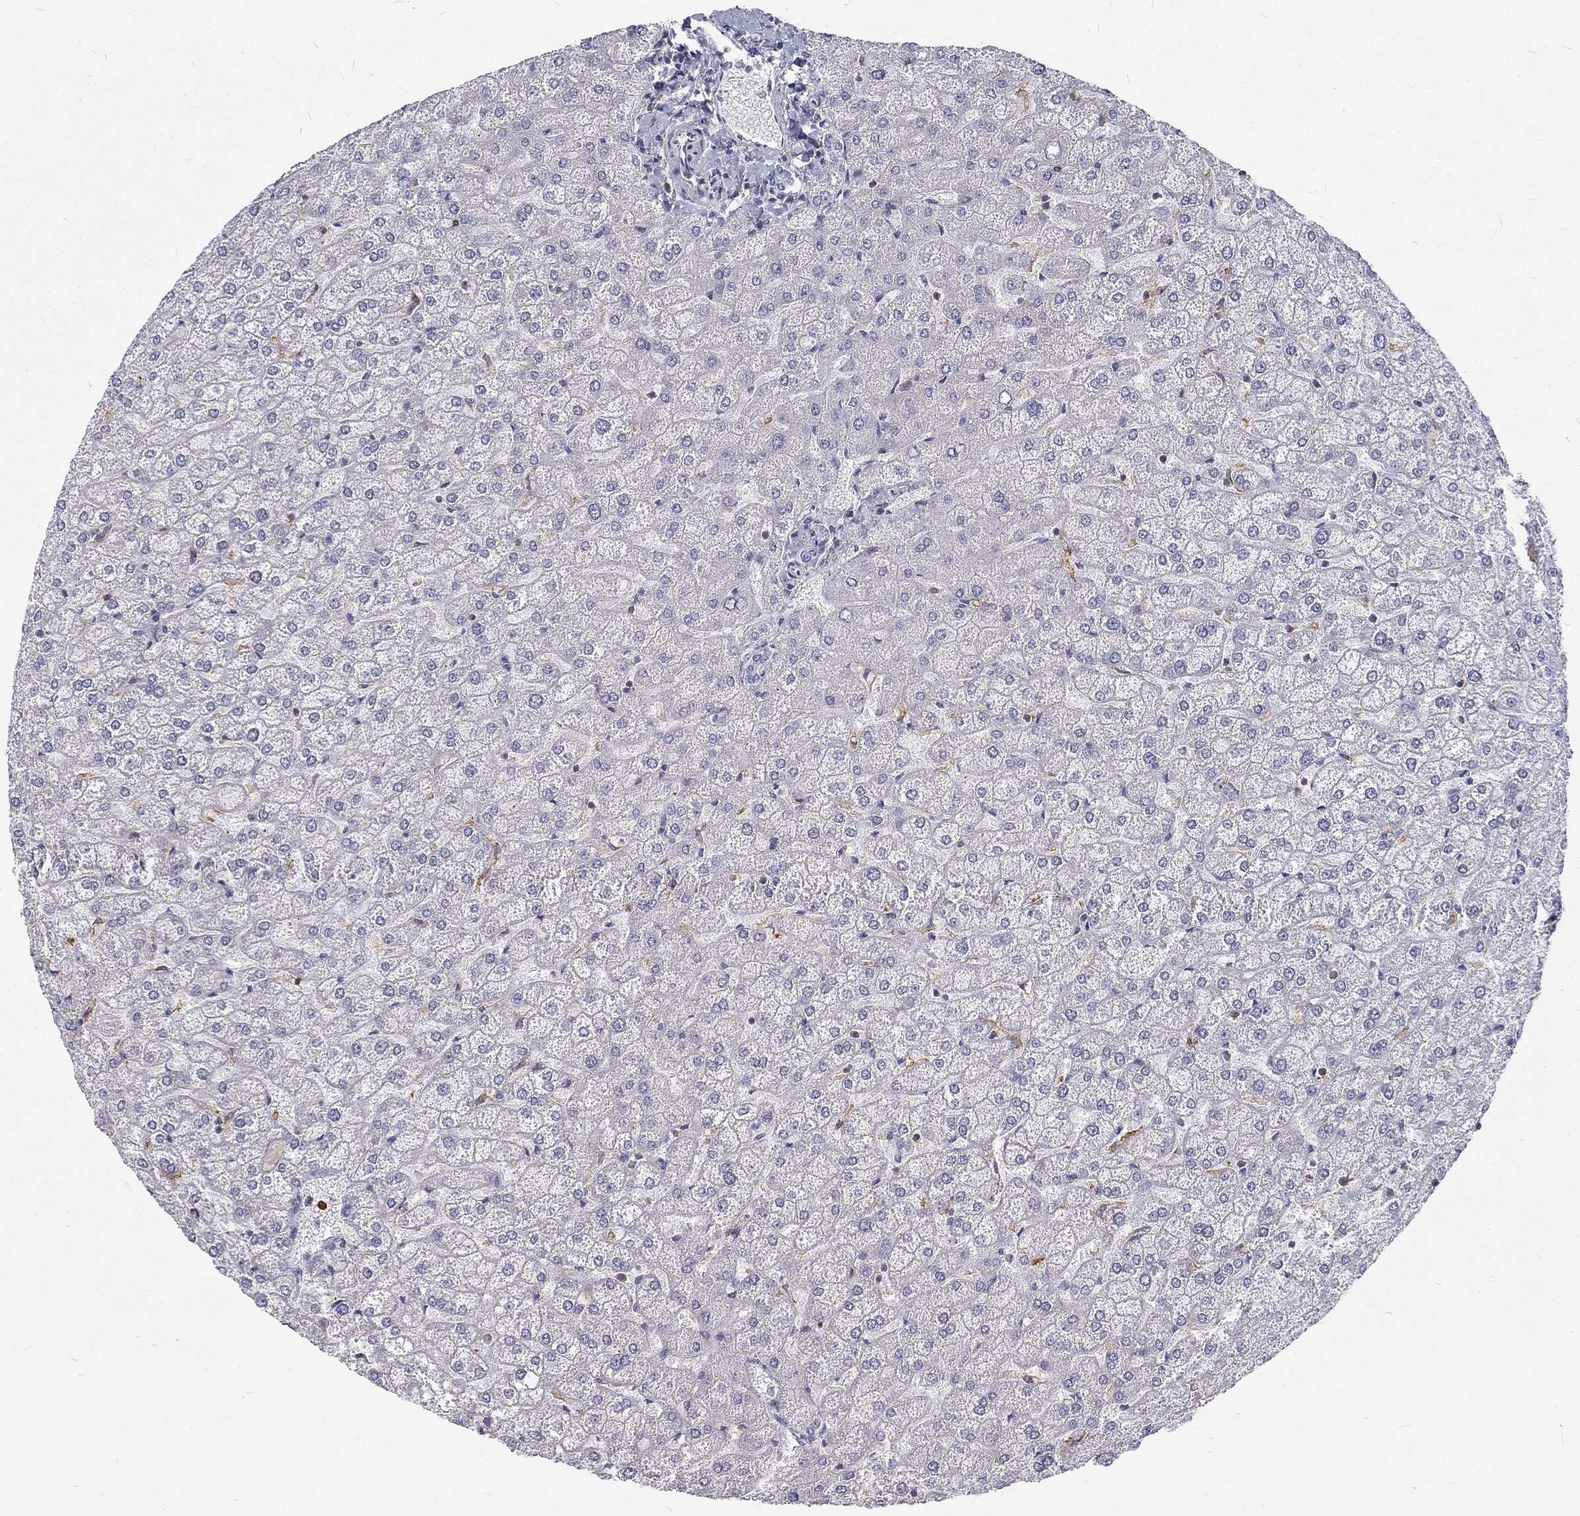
{"staining": {"intensity": "moderate", "quantity": ">75%", "location": "cytoplasmic/membranous"}, "tissue": "liver", "cell_type": "Cholangiocytes", "image_type": "normal", "snomed": [{"axis": "morphology", "description": "Normal tissue, NOS"}, {"axis": "topography", "description": "Liver"}], "caption": "Cholangiocytes exhibit medium levels of moderate cytoplasmic/membranous expression in about >75% of cells in benign human liver.", "gene": "MTMR11", "patient": {"sex": "female", "age": 32}}